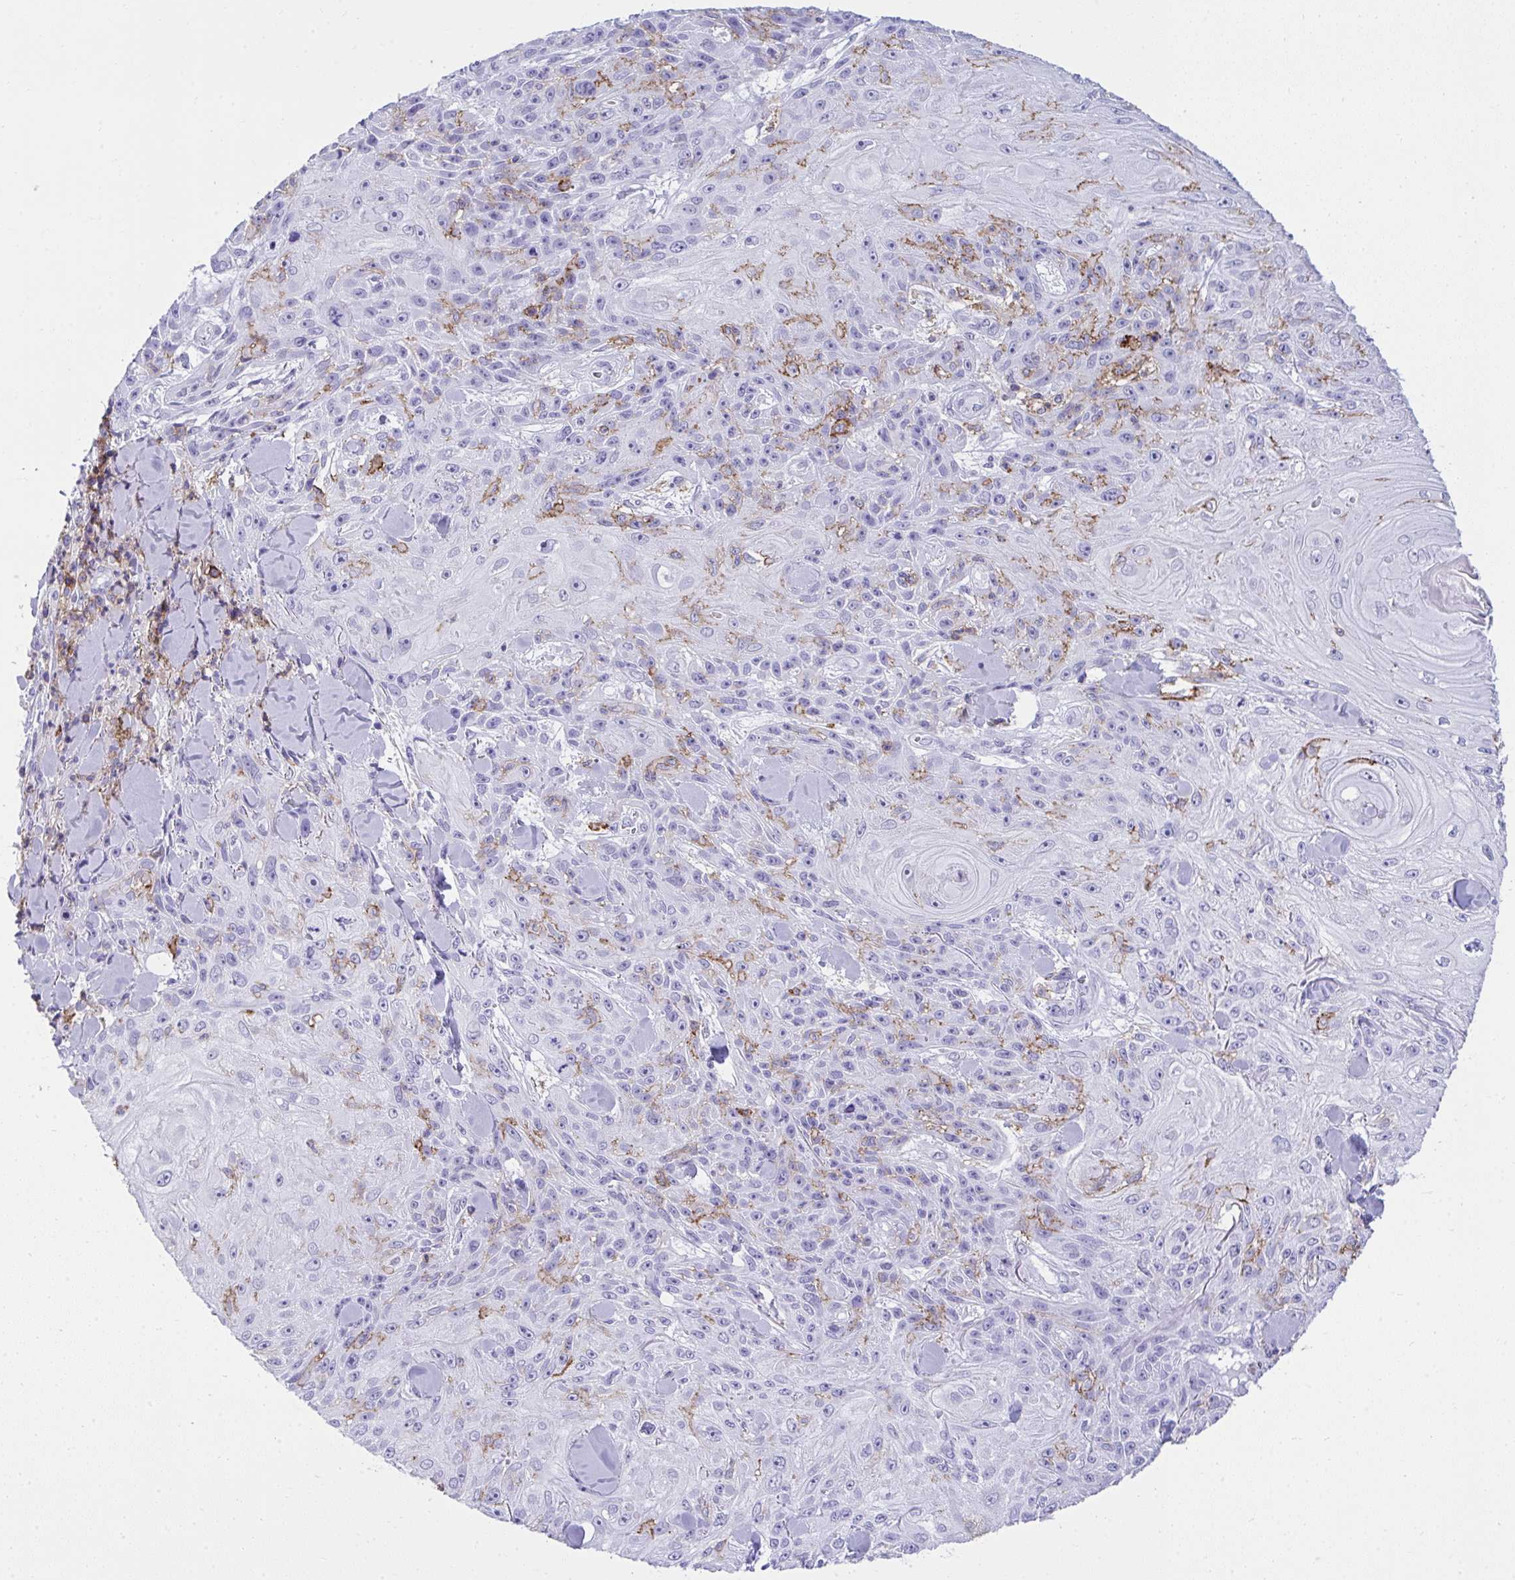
{"staining": {"intensity": "negative", "quantity": "none", "location": "none"}, "tissue": "skin cancer", "cell_type": "Tumor cells", "image_type": "cancer", "snomed": [{"axis": "morphology", "description": "Squamous cell carcinoma, NOS"}, {"axis": "topography", "description": "Skin"}], "caption": "The IHC photomicrograph has no significant expression in tumor cells of skin squamous cell carcinoma tissue.", "gene": "SPN", "patient": {"sex": "male", "age": 88}}